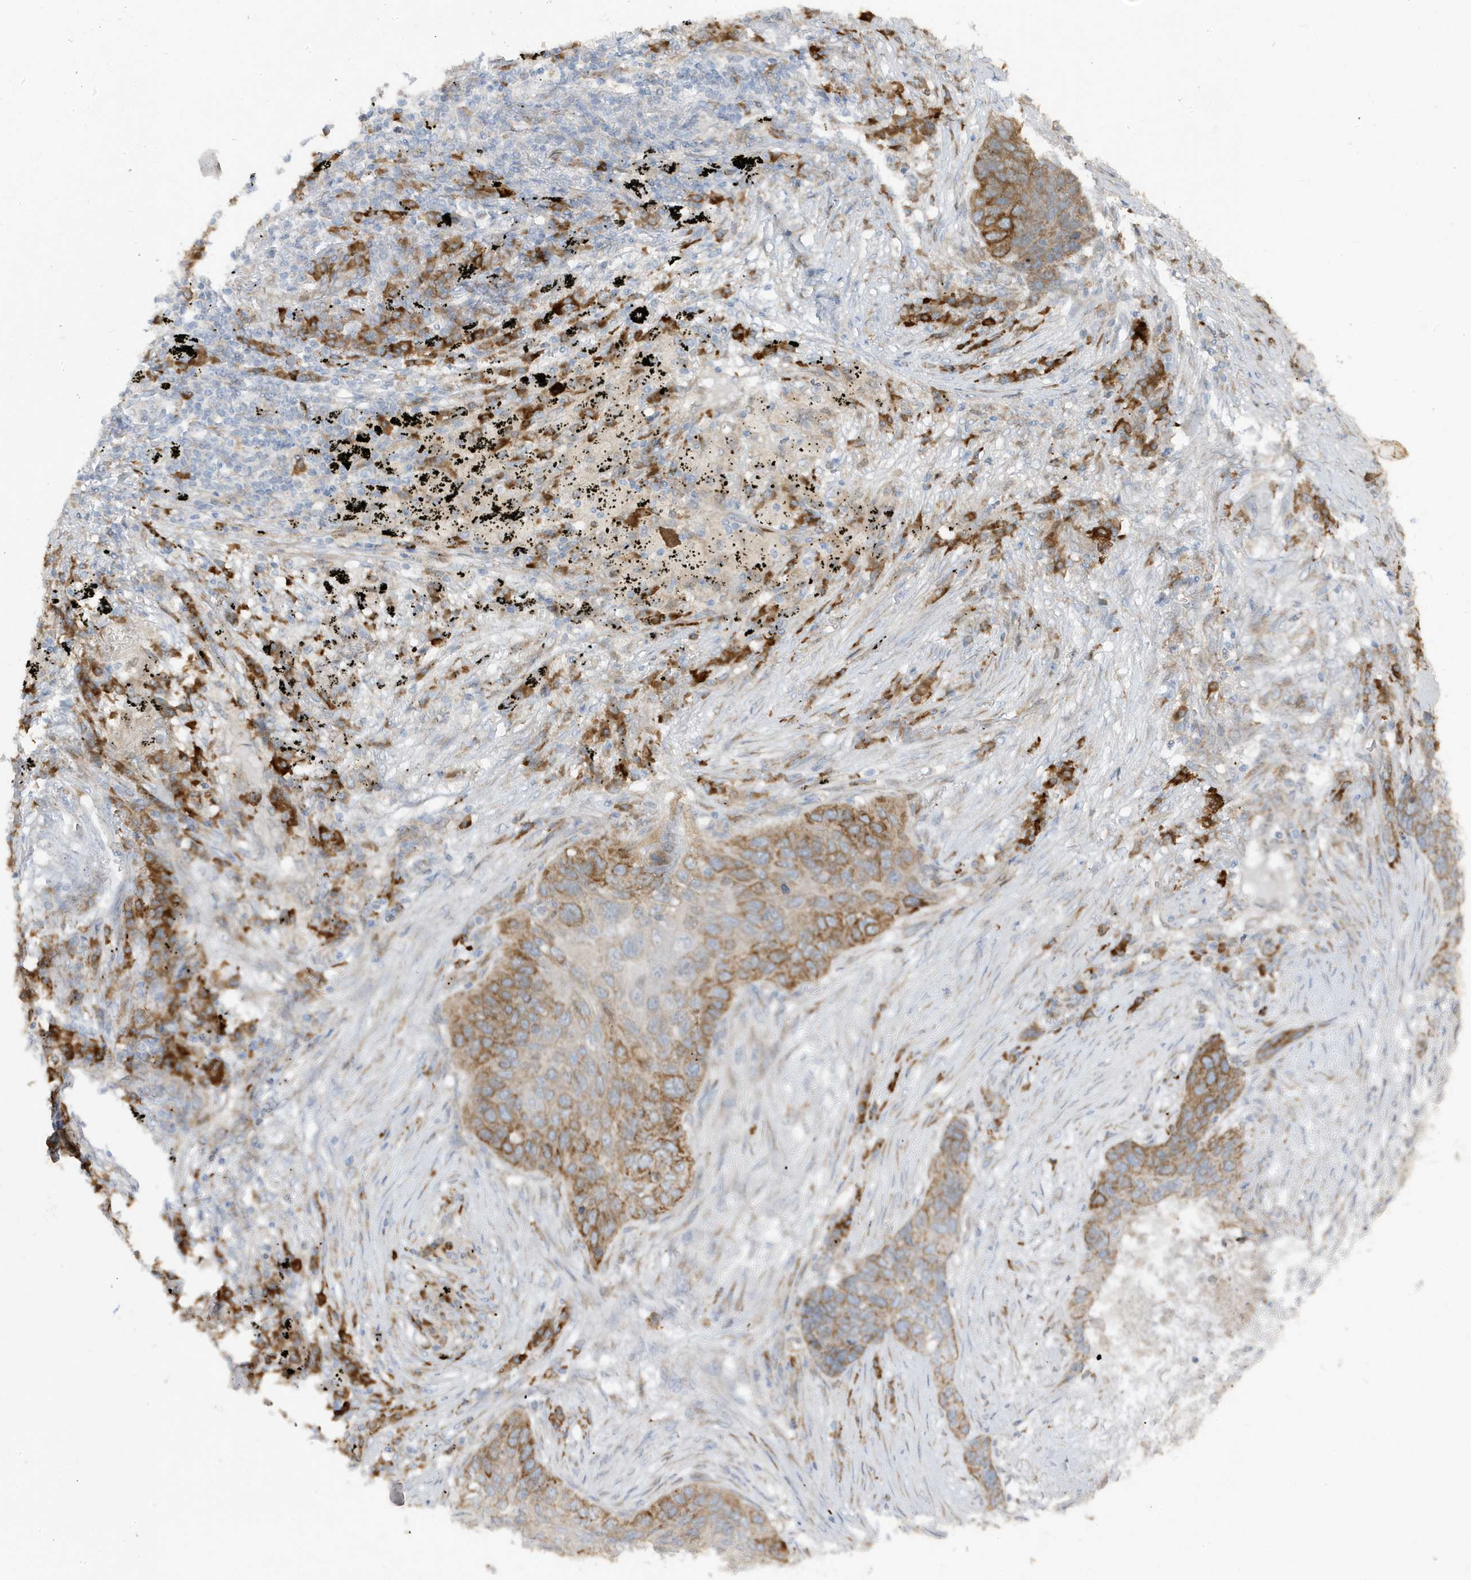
{"staining": {"intensity": "moderate", "quantity": "25%-75%", "location": "cytoplasmic/membranous"}, "tissue": "lung cancer", "cell_type": "Tumor cells", "image_type": "cancer", "snomed": [{"axis": "morphology", "description": "Squamous cell carcinoma, NOS"}, {"axis": "topography", "description": "Lung"}], "caption": "The immunohistochemical stain highlights moderate cytoplasmic/membranous staining in tumor cells of squamous cell carcinoma (lung) tissue. The staining was performed using DAB, with brown indicating positive protein expression. Nuclei are stained blue with hematoxylin.", "gene": "ZNF654", "patient": {"sex": "female", "age": 63}}